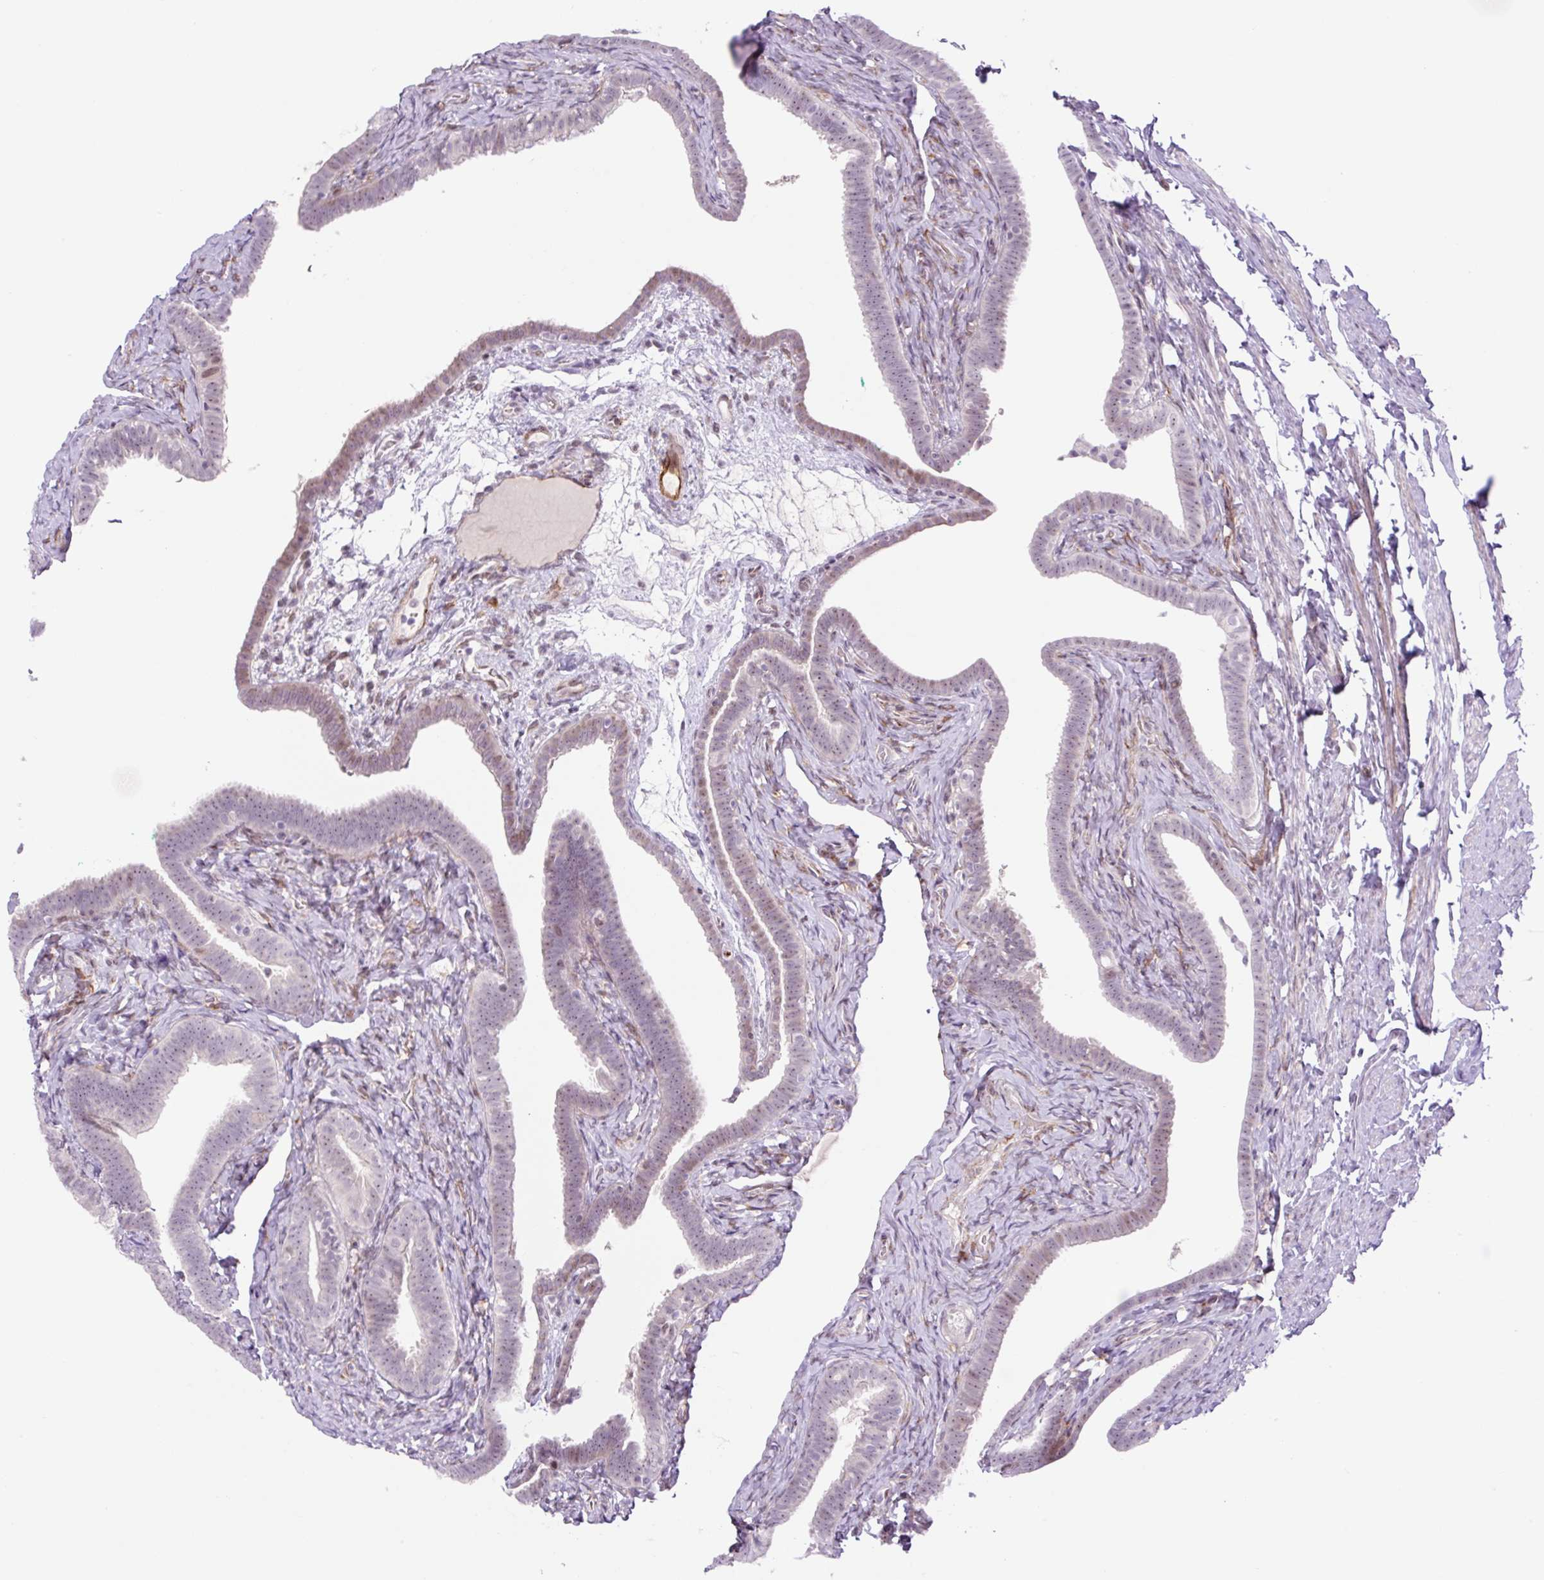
{"staining": {"intensity": "moderate", "quantity": "25%-75%", "location": "nuclear"}, "tissue": "fallopian tube", "cell_type": "Glandular cells", "image_type": "normal", "snomed": [{"axis": "morphology", "description": "Normal tissue, NOS"}, {"axis": "topography", "description": "Fallopian tube"}], "caption": "Moderate nuclear expression is appreciated in about 25%-75% of glandular cells in unremarkable fallopian tube.", "gene": "ENSG00000268750", "patient": {"sex": "female", "age": 69}}